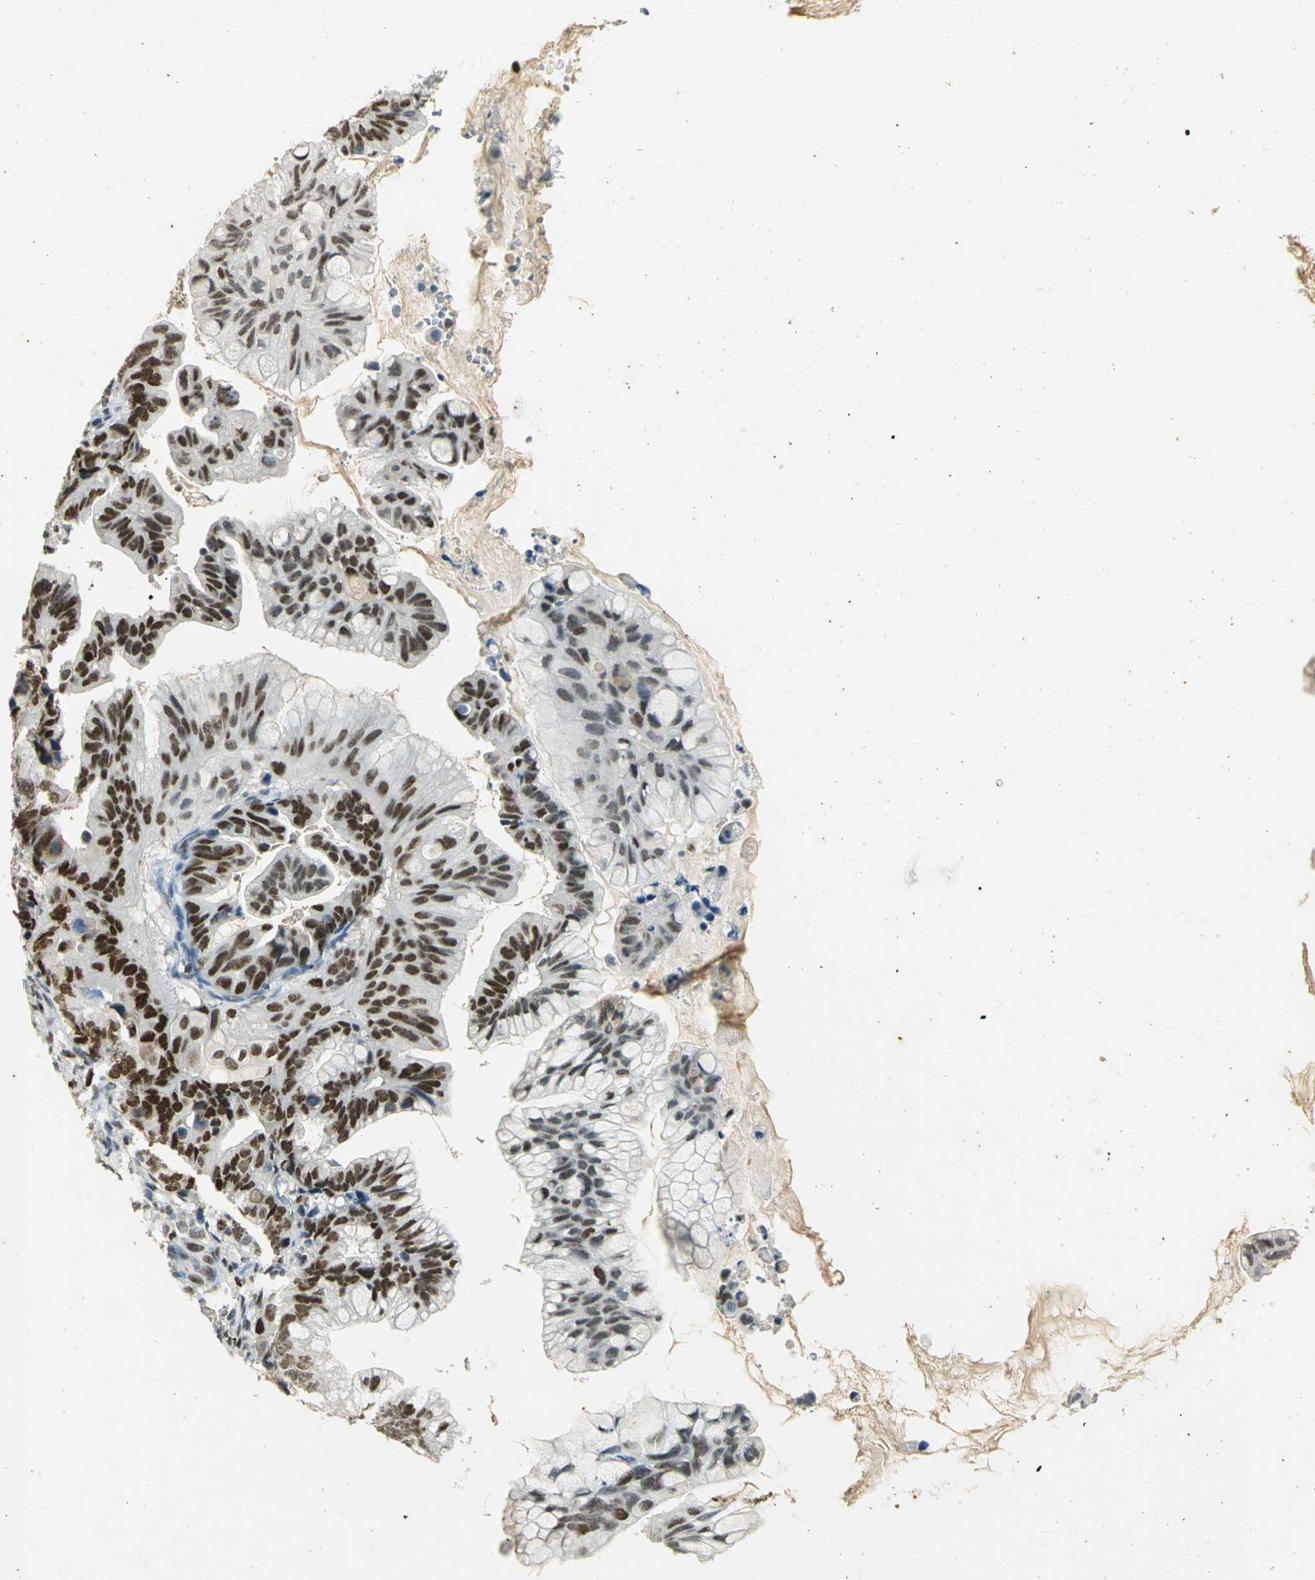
{"staining": {"intensity": "strong", "quantity": ">75%", "location": "nuclear"}, "tissue": "ovarian cancer", "cell_type": "Tumor cells", "image_type": "cancer", "snomed": [{"axis": "morphology", "description": "Cystadenocarcinoma, mucinous, NOS"}, {"axis": "topography", "description": "Ovary"}], "caption": "DAB immunohistochemical staining of human ovarian cancer shows strong nuclear protein staining in approximately >75% of tumor cells. The staining was performed using DAB (3,3'-diaminobenzidine), with brown indicating positive protein expression. Nuclei are stained blue with hematoxylin.", "gene": "AK6", "patient": {"sex": "female", "age": 36}}